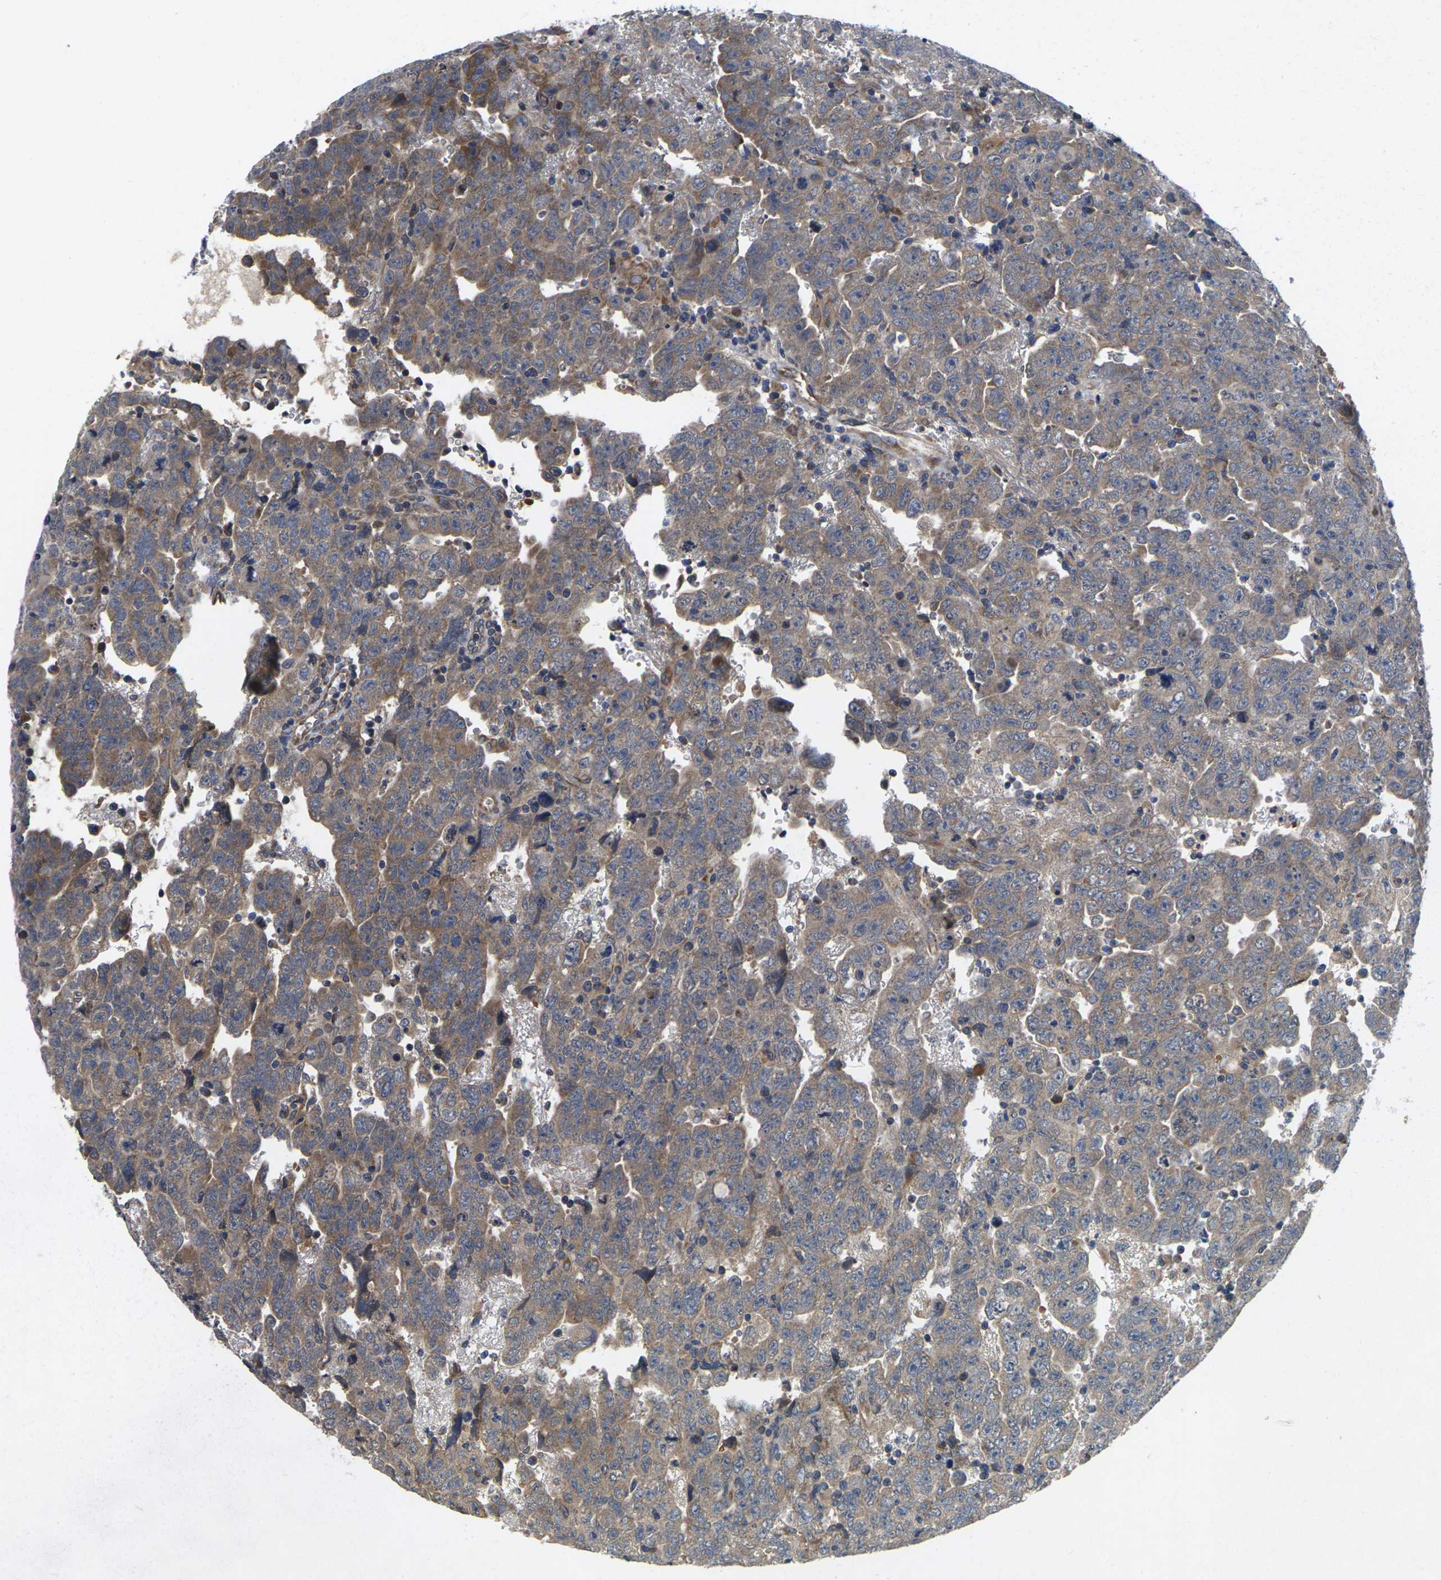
{"staining": {"intensity": "moderate", "quantity": "25%-75%", "location": "cytoplasmic/membranous"}, "tissue": "testis cancer", "cell_type": "Tumor cells", "image_type": "cancer", "snomed": [{"axis": "morphology", "description": "Carcinoma, Embryonal, NOS"}, {"axis": "topography", "description": "Testis"}], "caption": "This is an image of IHC staining of testis embryonal carcinoma, which shows moderate expression in the cytoplasmic/membranous of tumor cells.", "gene": "KIF1B", "patient": {"sex": "male", "age": 28}}